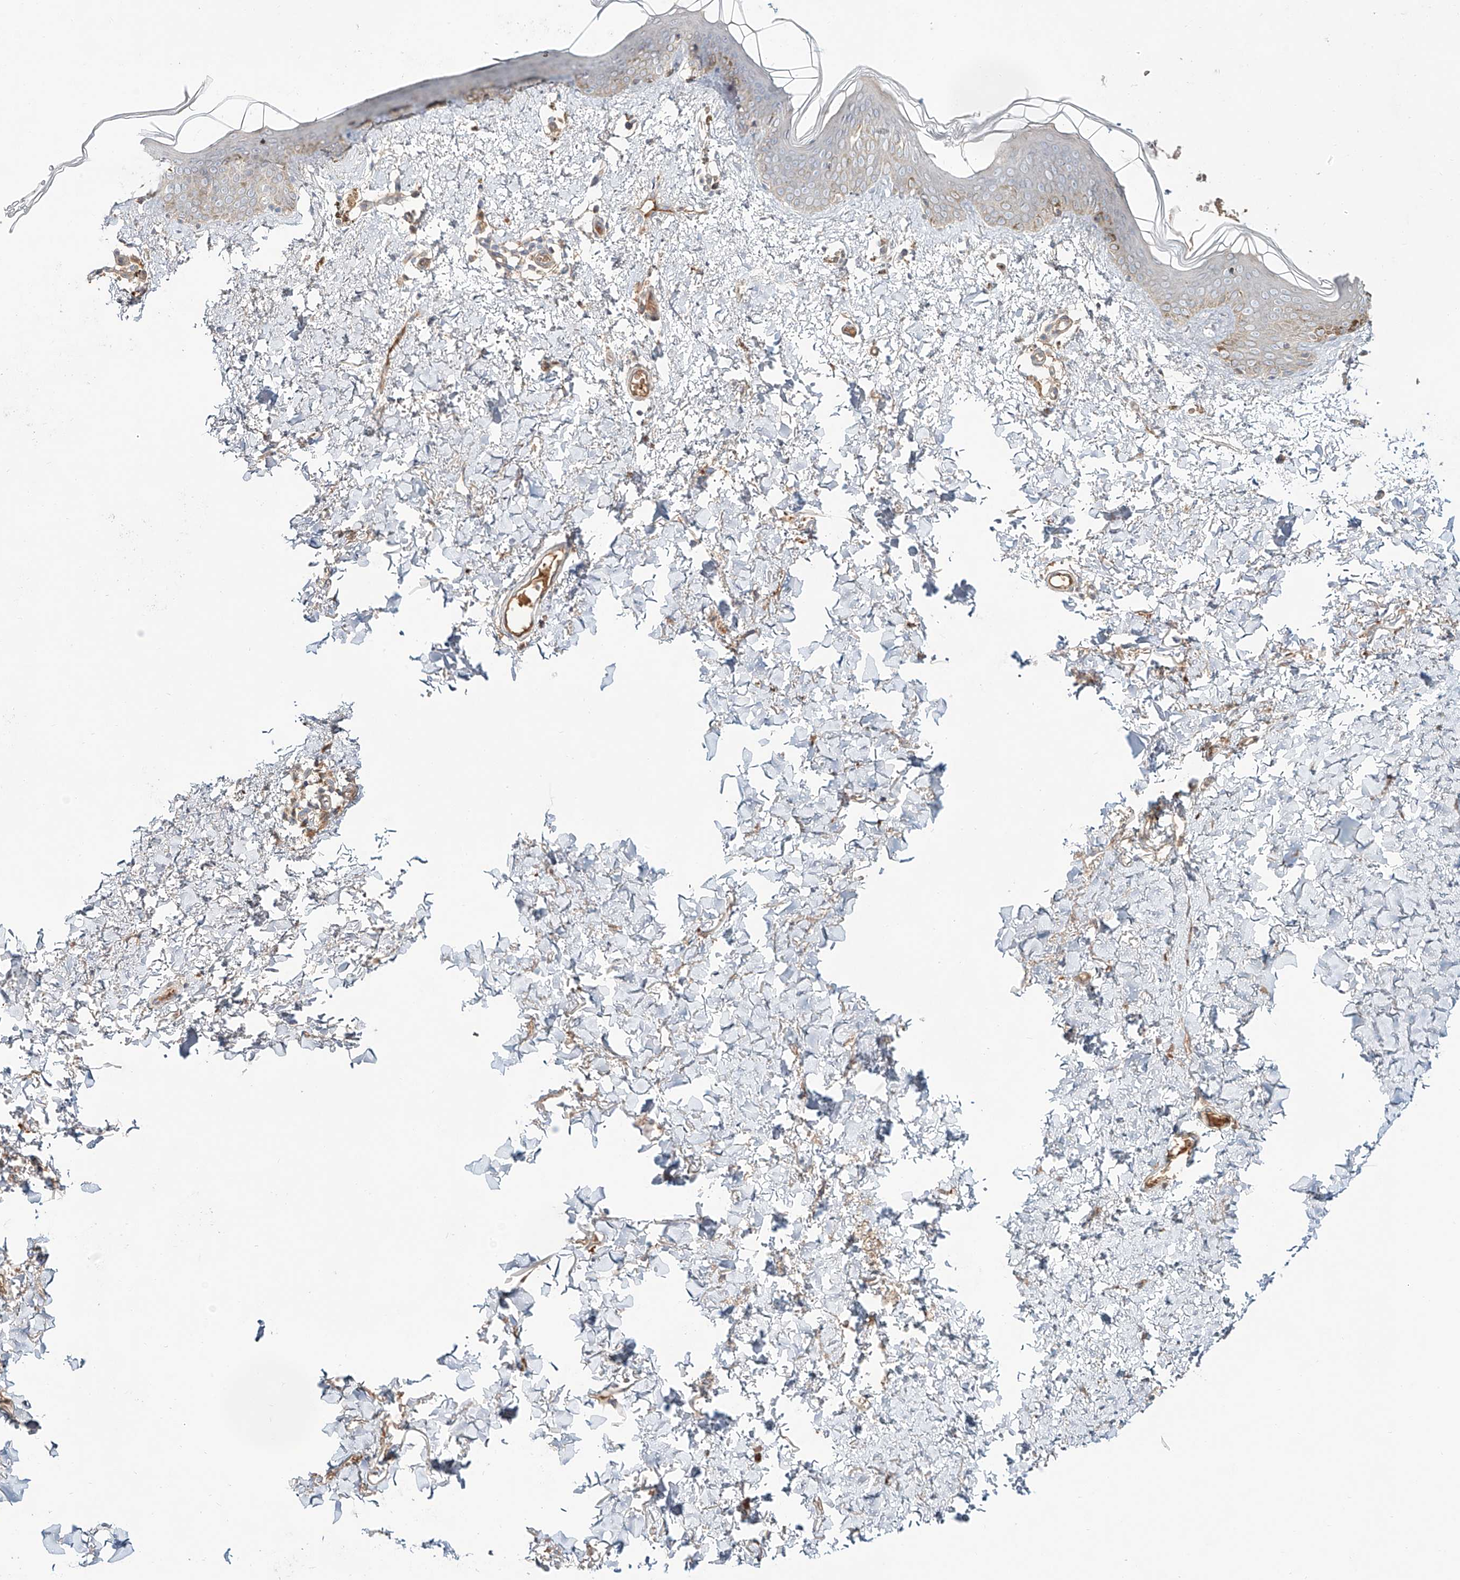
{"staining": {"intensity": "weak", "quantity": ">75%", "location": "cytoplasmic/membranous"}, "tissue": "skin", "cell_type": "Fibroblasts", "image_type": "normal", "snomed": [{"axis": "morphology", "description": "Normal tissue, NOS"}, {"axis": "topography", "description": "Skin"}], "caption": "This photomicrograph demonstrates unremarkable skin stained with immunohistochemistry (IHC) to label a protein in brown. The cytoplasmic/membranous of fibroblasts show weak positivity for the protein. Nuclei are counter-stained blue.", "gene": "ERO1A", "patient": {"sex": "female", "age": 46}}